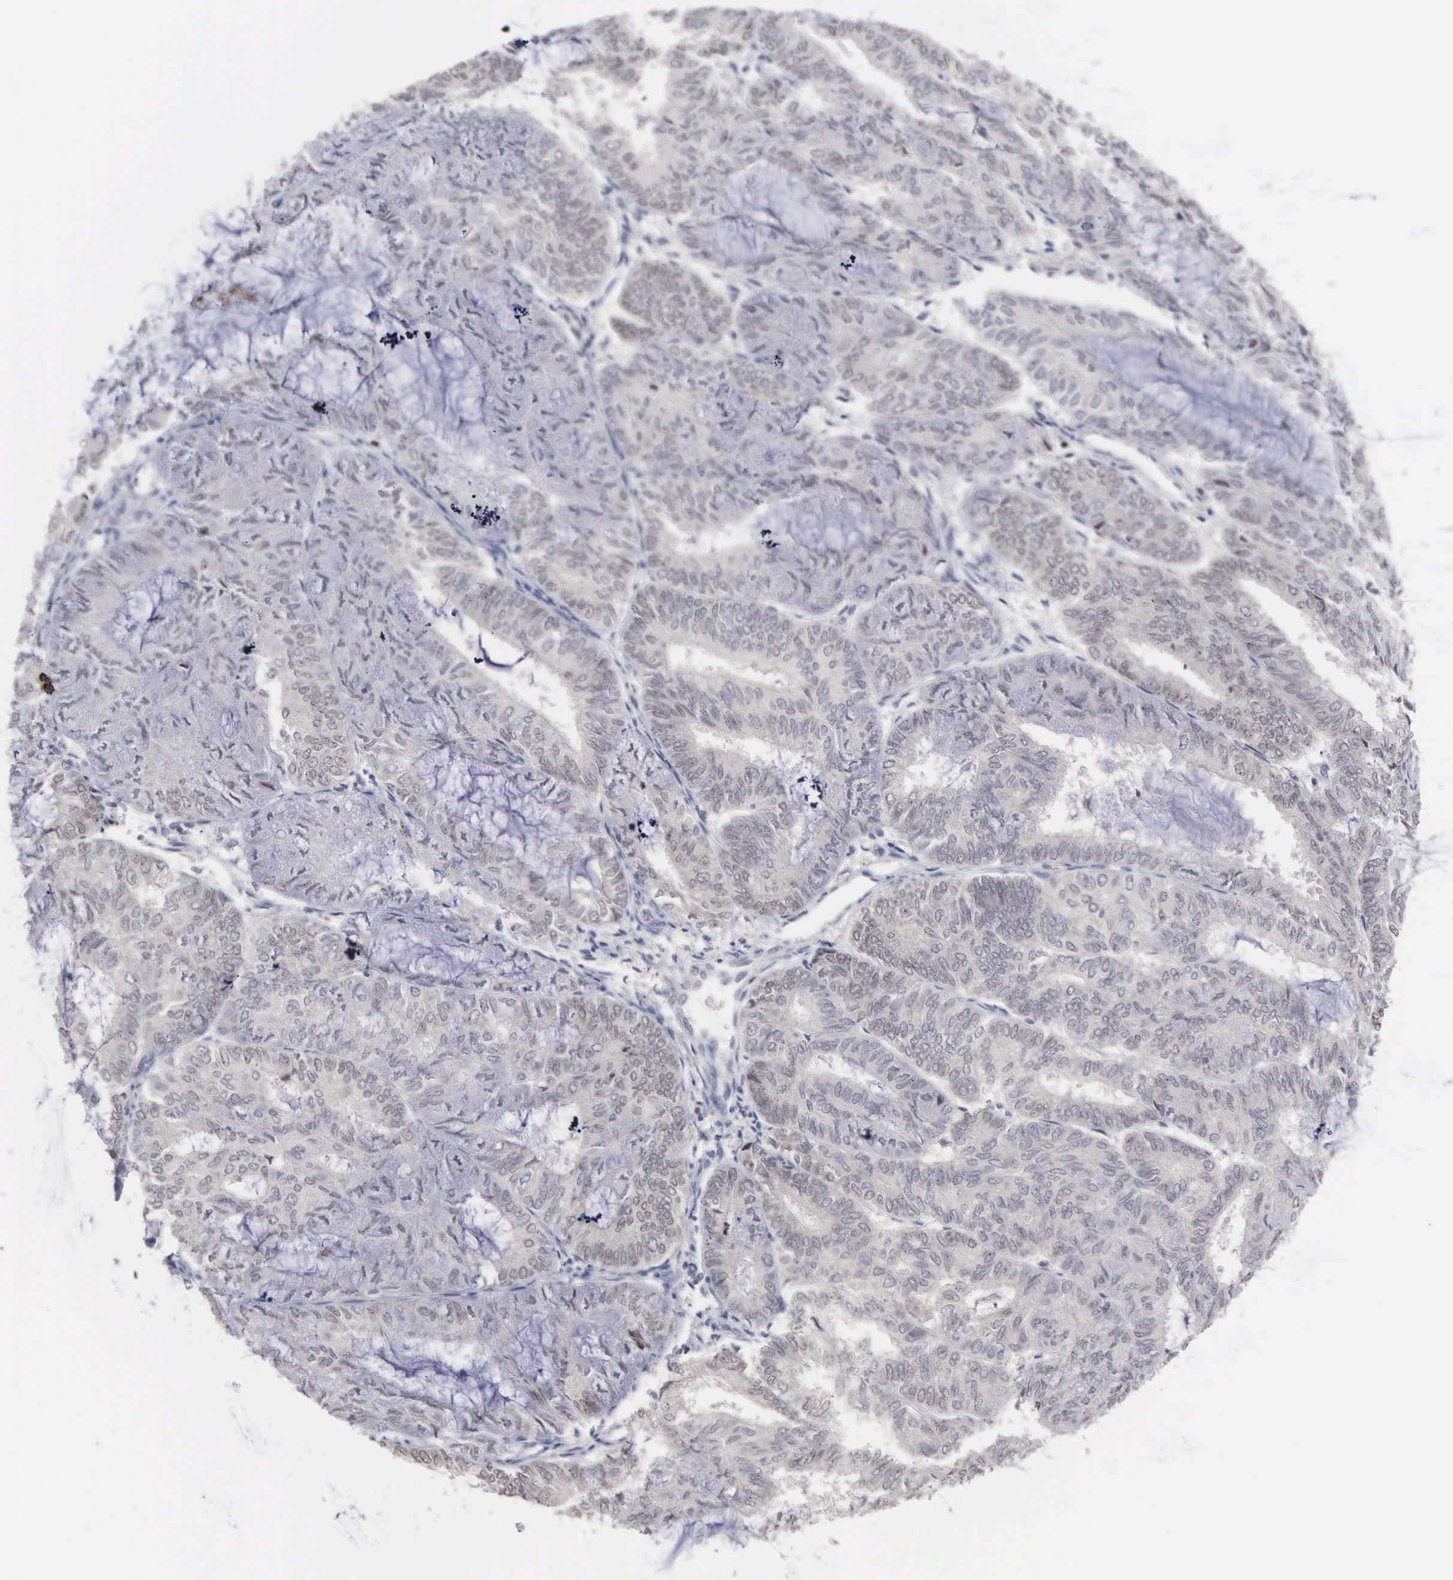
{"staining": {"intensity": "negative", "quantity": "none", "location": "none"}, "tissue": "endometrial cancer", "cell_type": "Tumor cells", "image_type": "cancer", "snomed": [{"axis": "morphology", "description": "Adenocarcinoma, NOS"}, {"axis": "topography", "description": "Endometrium"}], "caption": "Immunohistochemistry micrograph of human endometrial cancer stained for a protein (brown), which reveals no staining in tumor cells.", "gene": "ACOT4", "patient": {"sex": "female", "age": 59}}